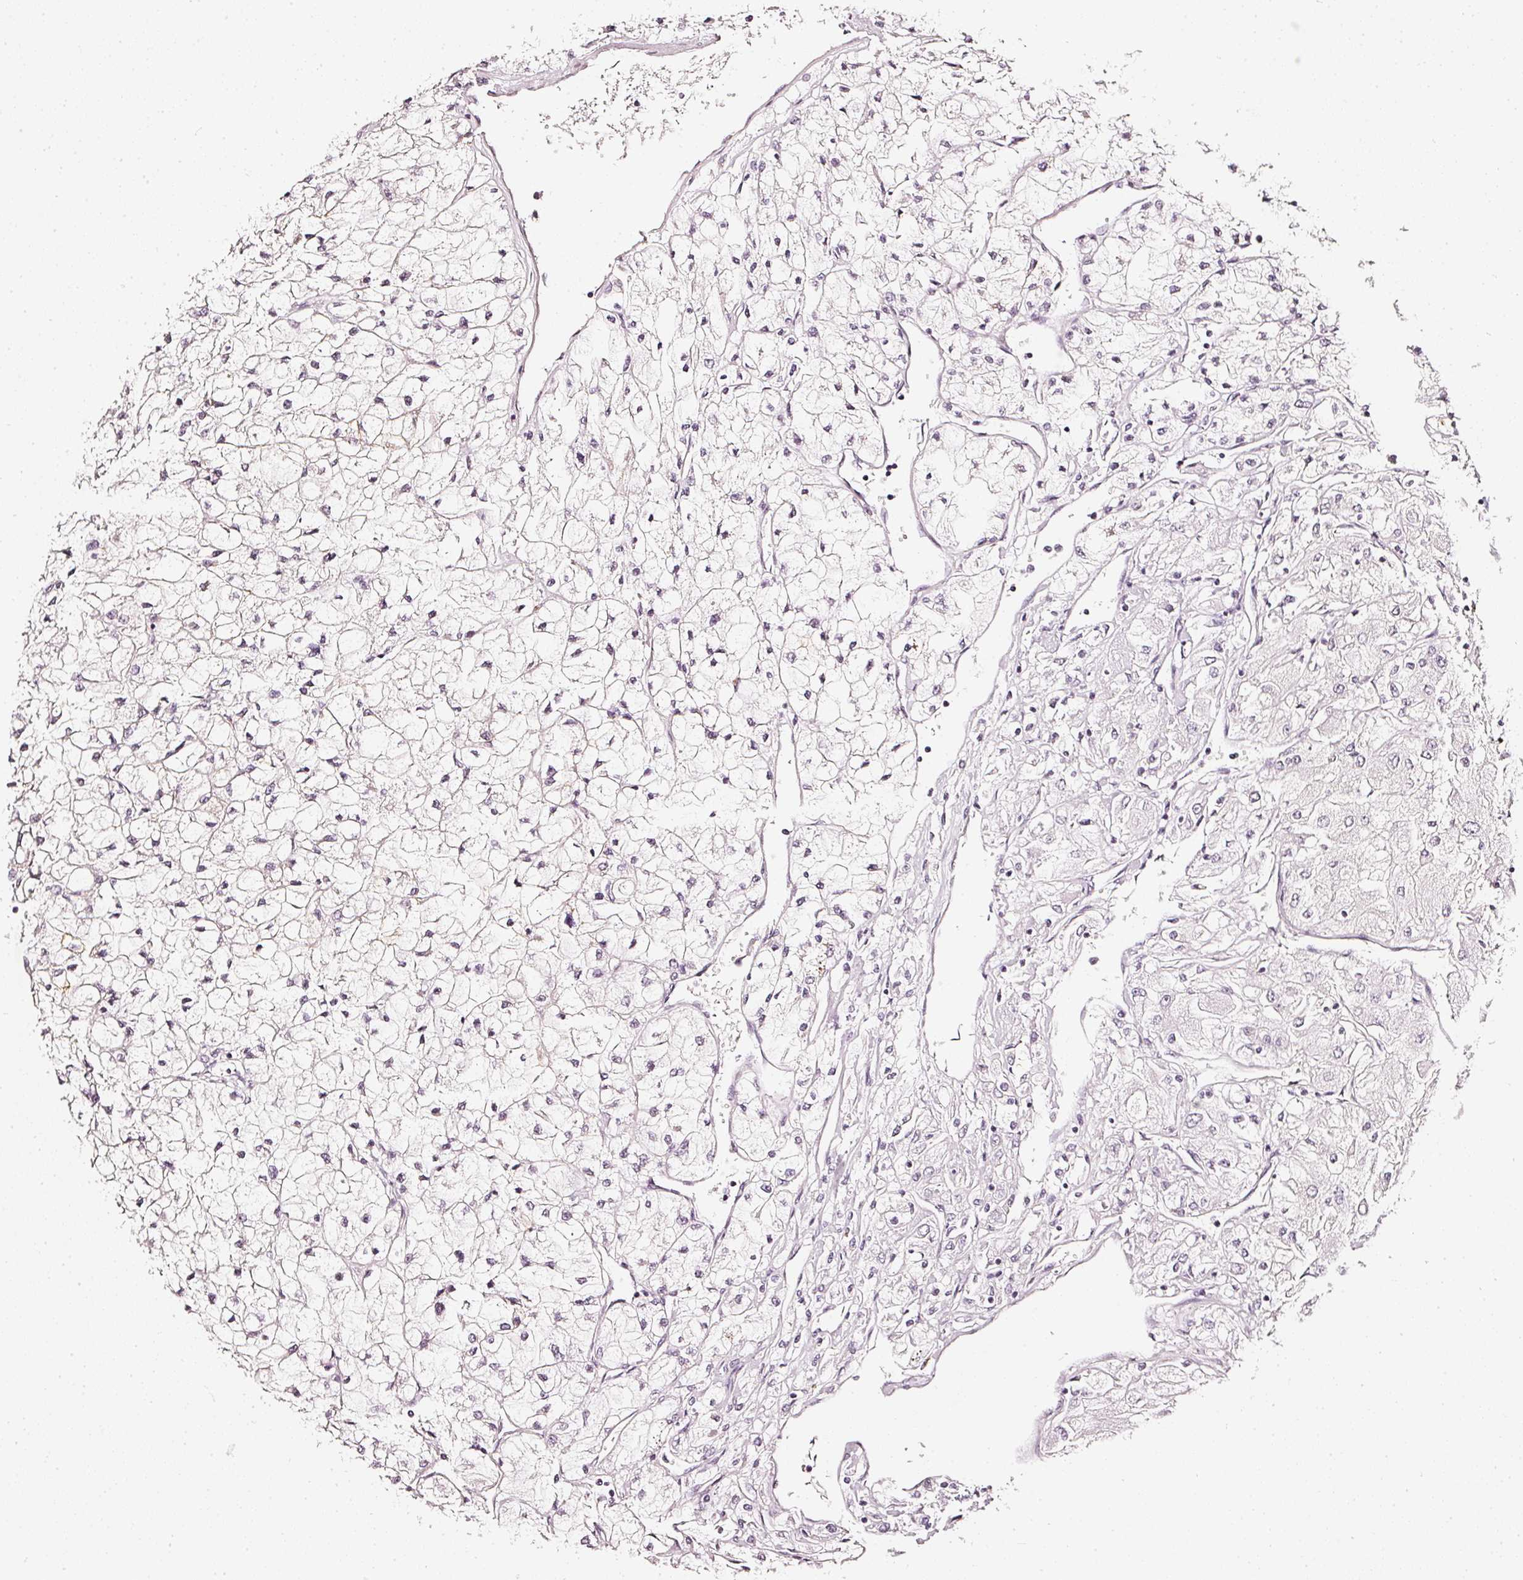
{"staining": {"intensity": "negative", "quantity": "none", "location": "none"}, "tissue": "renal cancer", "cell_type": "Tumor cells", "image_type": "cancer", "snomed": [{"axis": "morphology", "description": "Adenocarcinoma, NOS"}, {"axis": "topography", "description": "Kidney"}], "caption": "The IHC histopathology image has no significant staining in tumor cells of renal cancer tissue.", "gene": "CNP", "patient": {"sex": "male", "age": 80}}